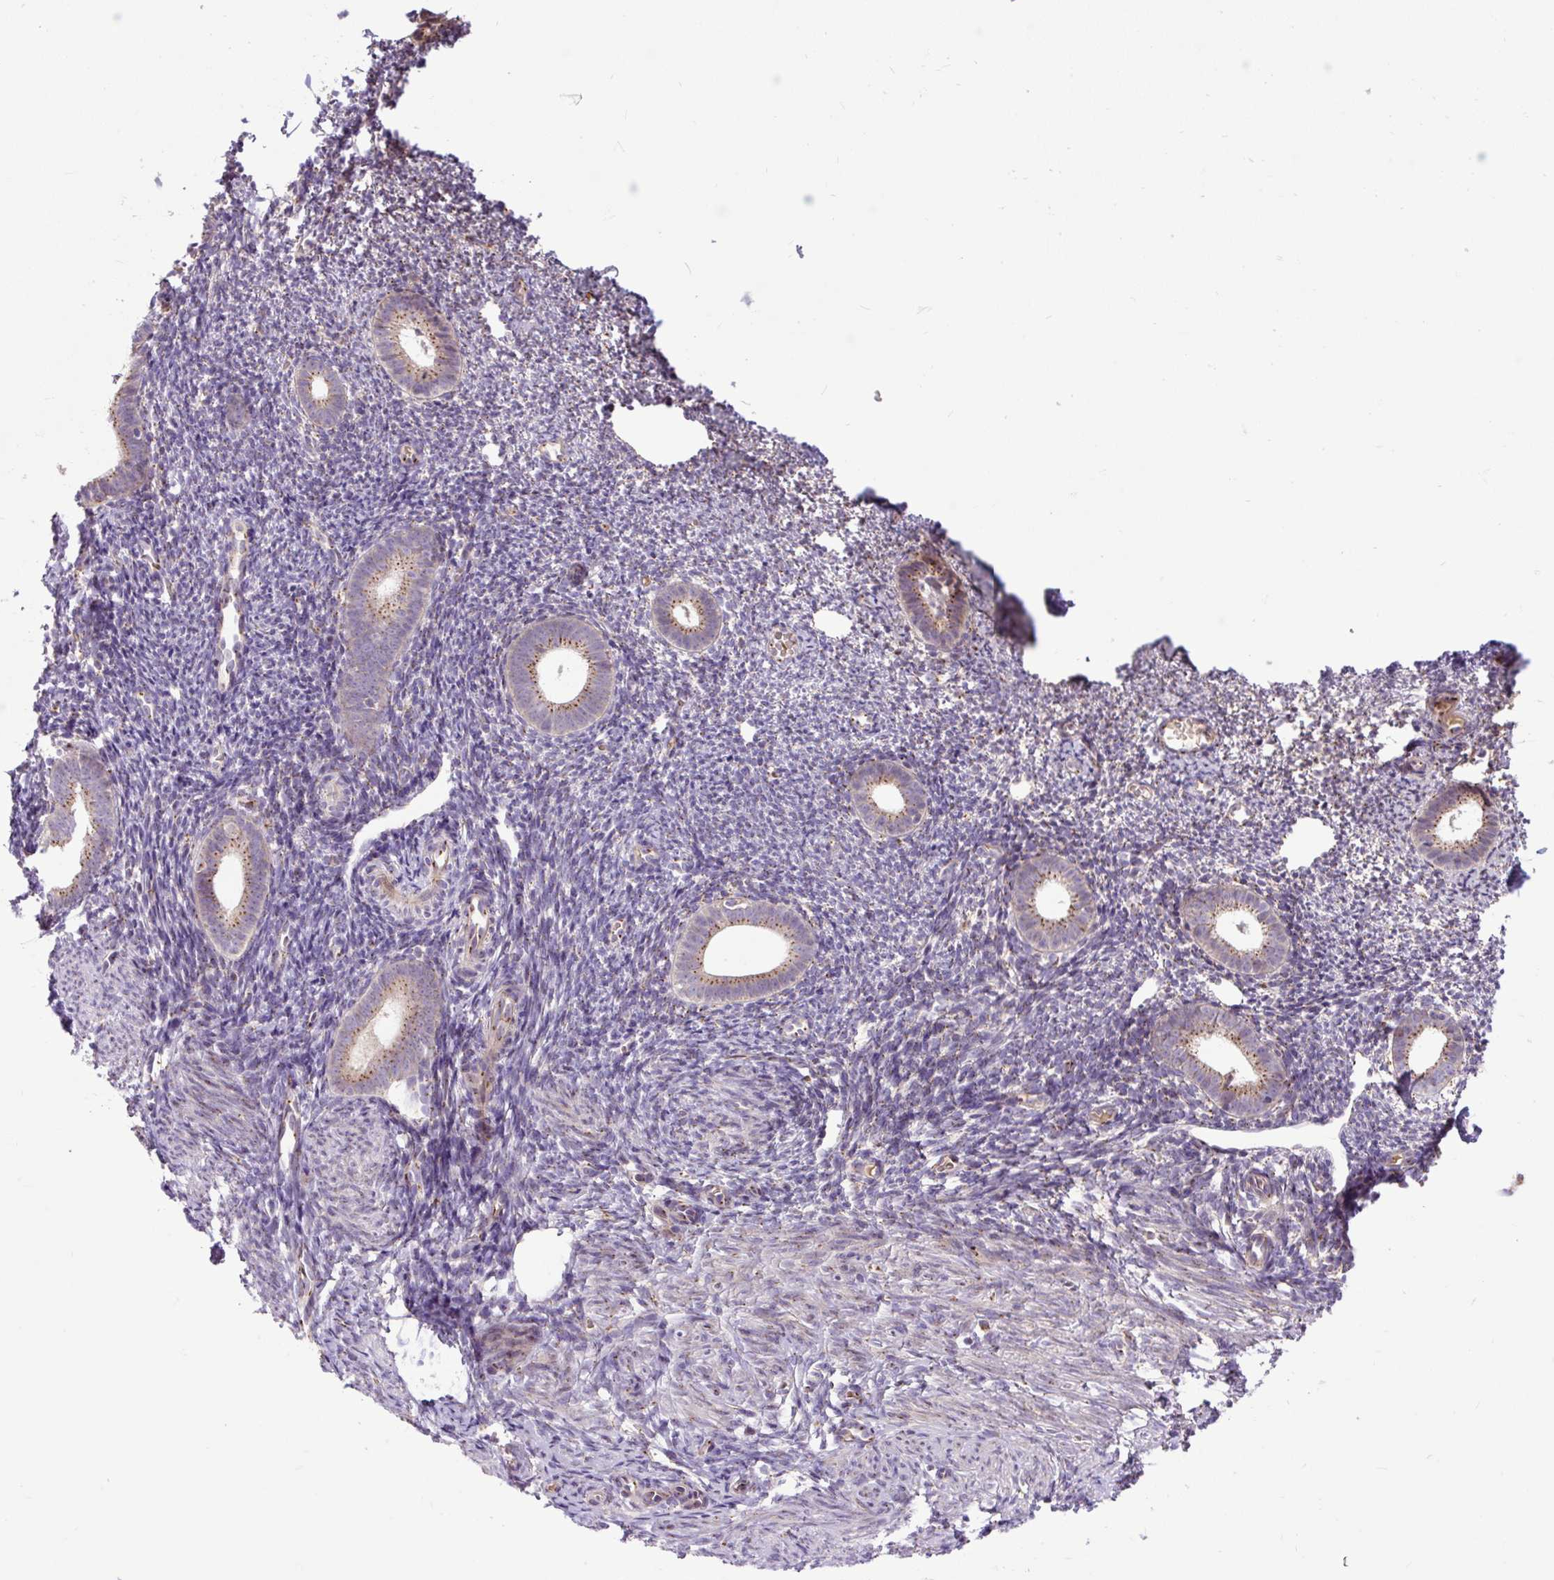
{"staining": {"intensity": "strong", "quantity": "25%-75%", "location": "cytoplasmic/membranous"}, "tissue": "endometrium", "cell_type": "Cells in endometrial stroma", "image_type": "normal", "snomed": [{"axis": "morphology", "description": "Normal tissue, NOS"}, {"axis": "topography", "description": "Endometrium"}], "caption": "DAB (3,3'-diaminobenzidine) immunohistochemical staining of normal human endometrium exhibits strong cytoplasmic/membranous protein staining in about 25%-75% of cells in endometrial stroma.", "gene": "MSMP", "patient": {"sex": "female", "age": 39}}